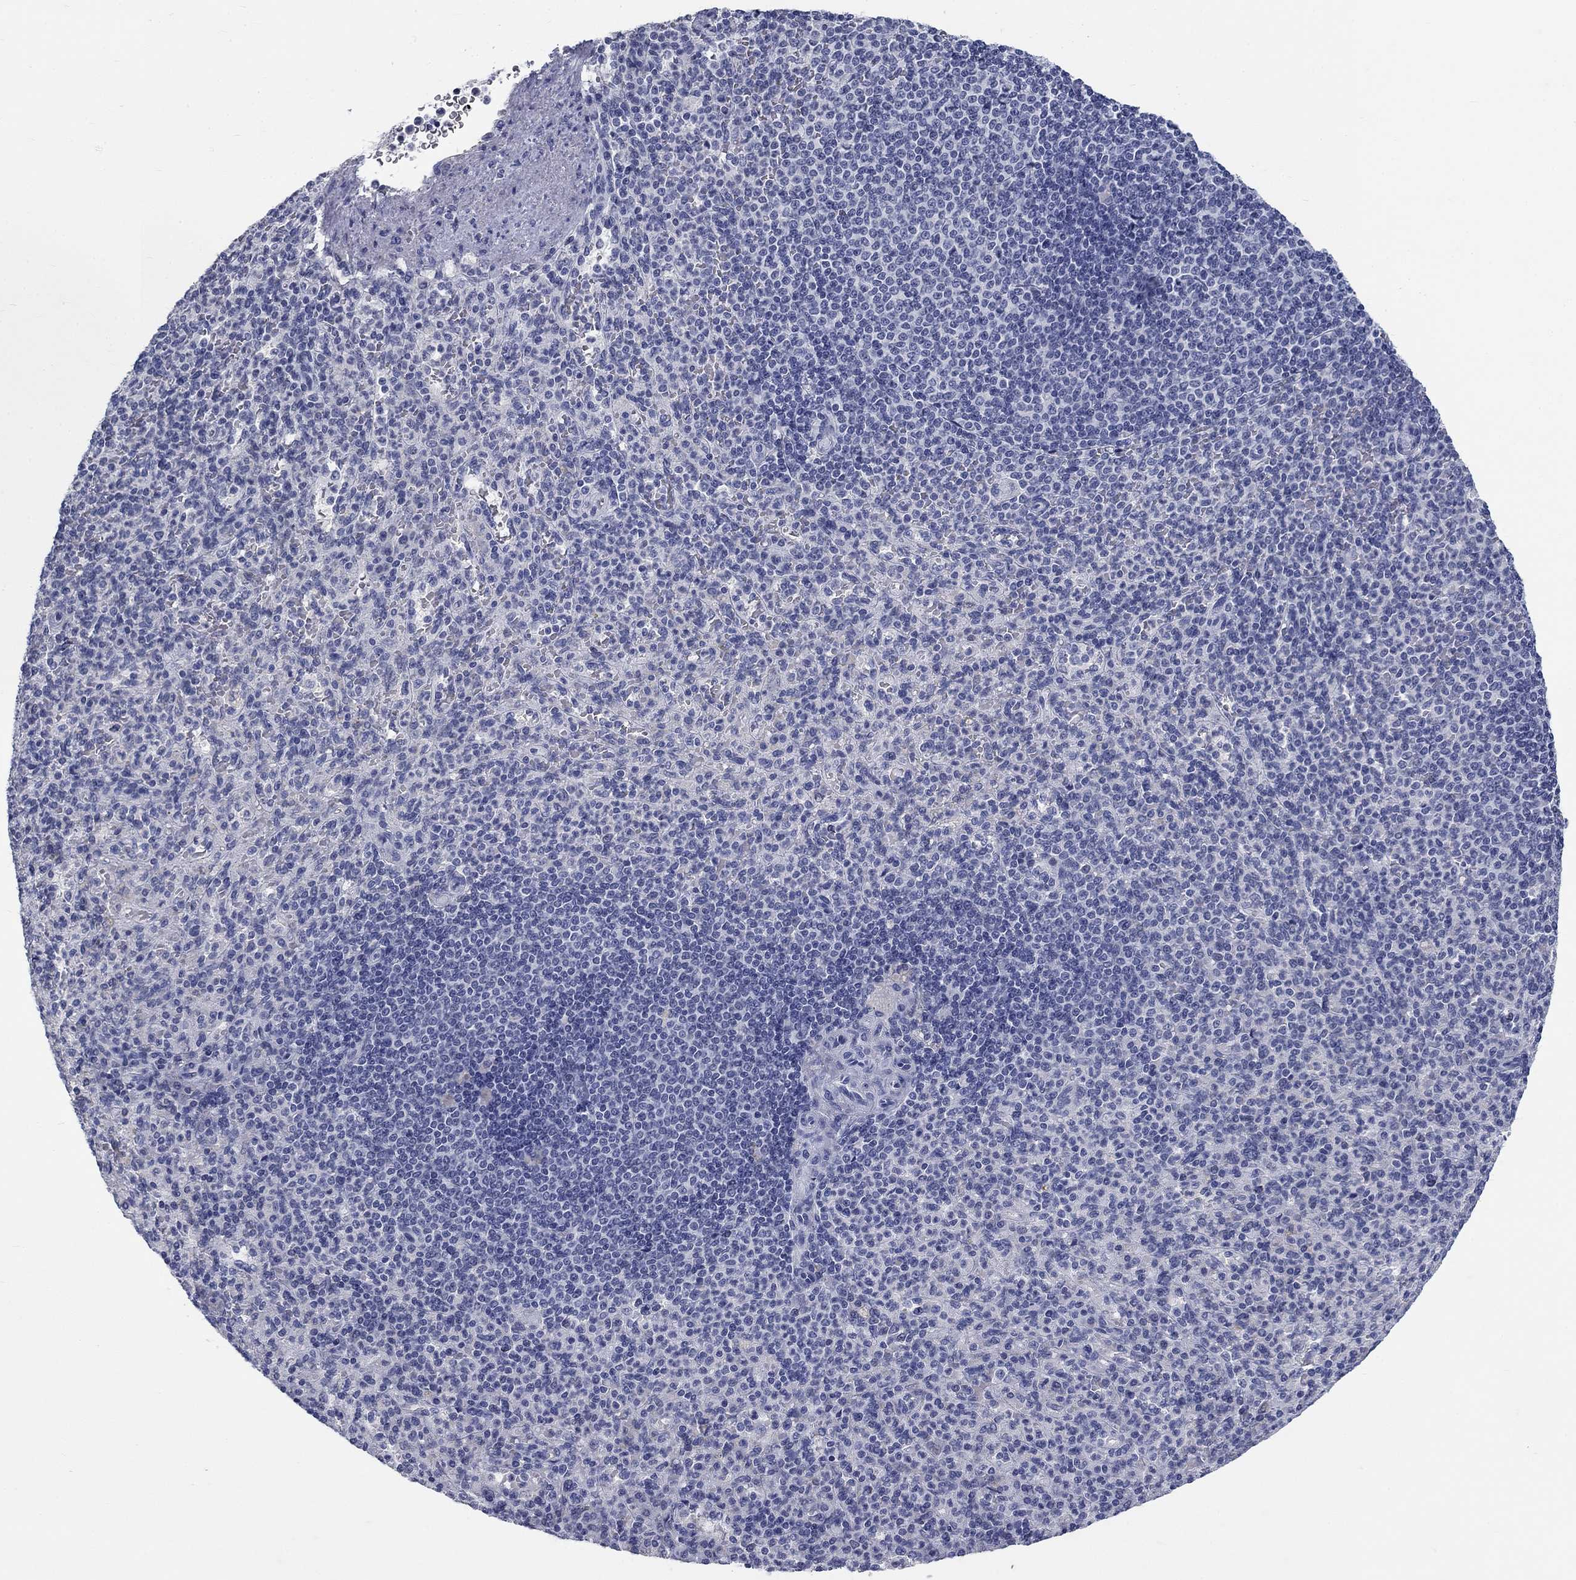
{"staining": {"intensity": "negative", "quantity": "none", "location": "none"}, "tissue": "spleen", "cell_type": "Cells in red pulp", "image_type": "normal", "snomed": [{"axis": "morphology", "description": "Normal tissue, NOS"}, {"axis": "topography", "description": "Spleen"}], "caption": "IHC image of unremarkable spleen stained for a protein (brown), which shows no positivity in cells in red pulp. Brightfield microscopy of IHC stained with DAB (brown) and hematoxylin (blue), captured at high magnification.", "gene": "ELAVL4", "patient": {"sex": "female", "age": 74}}